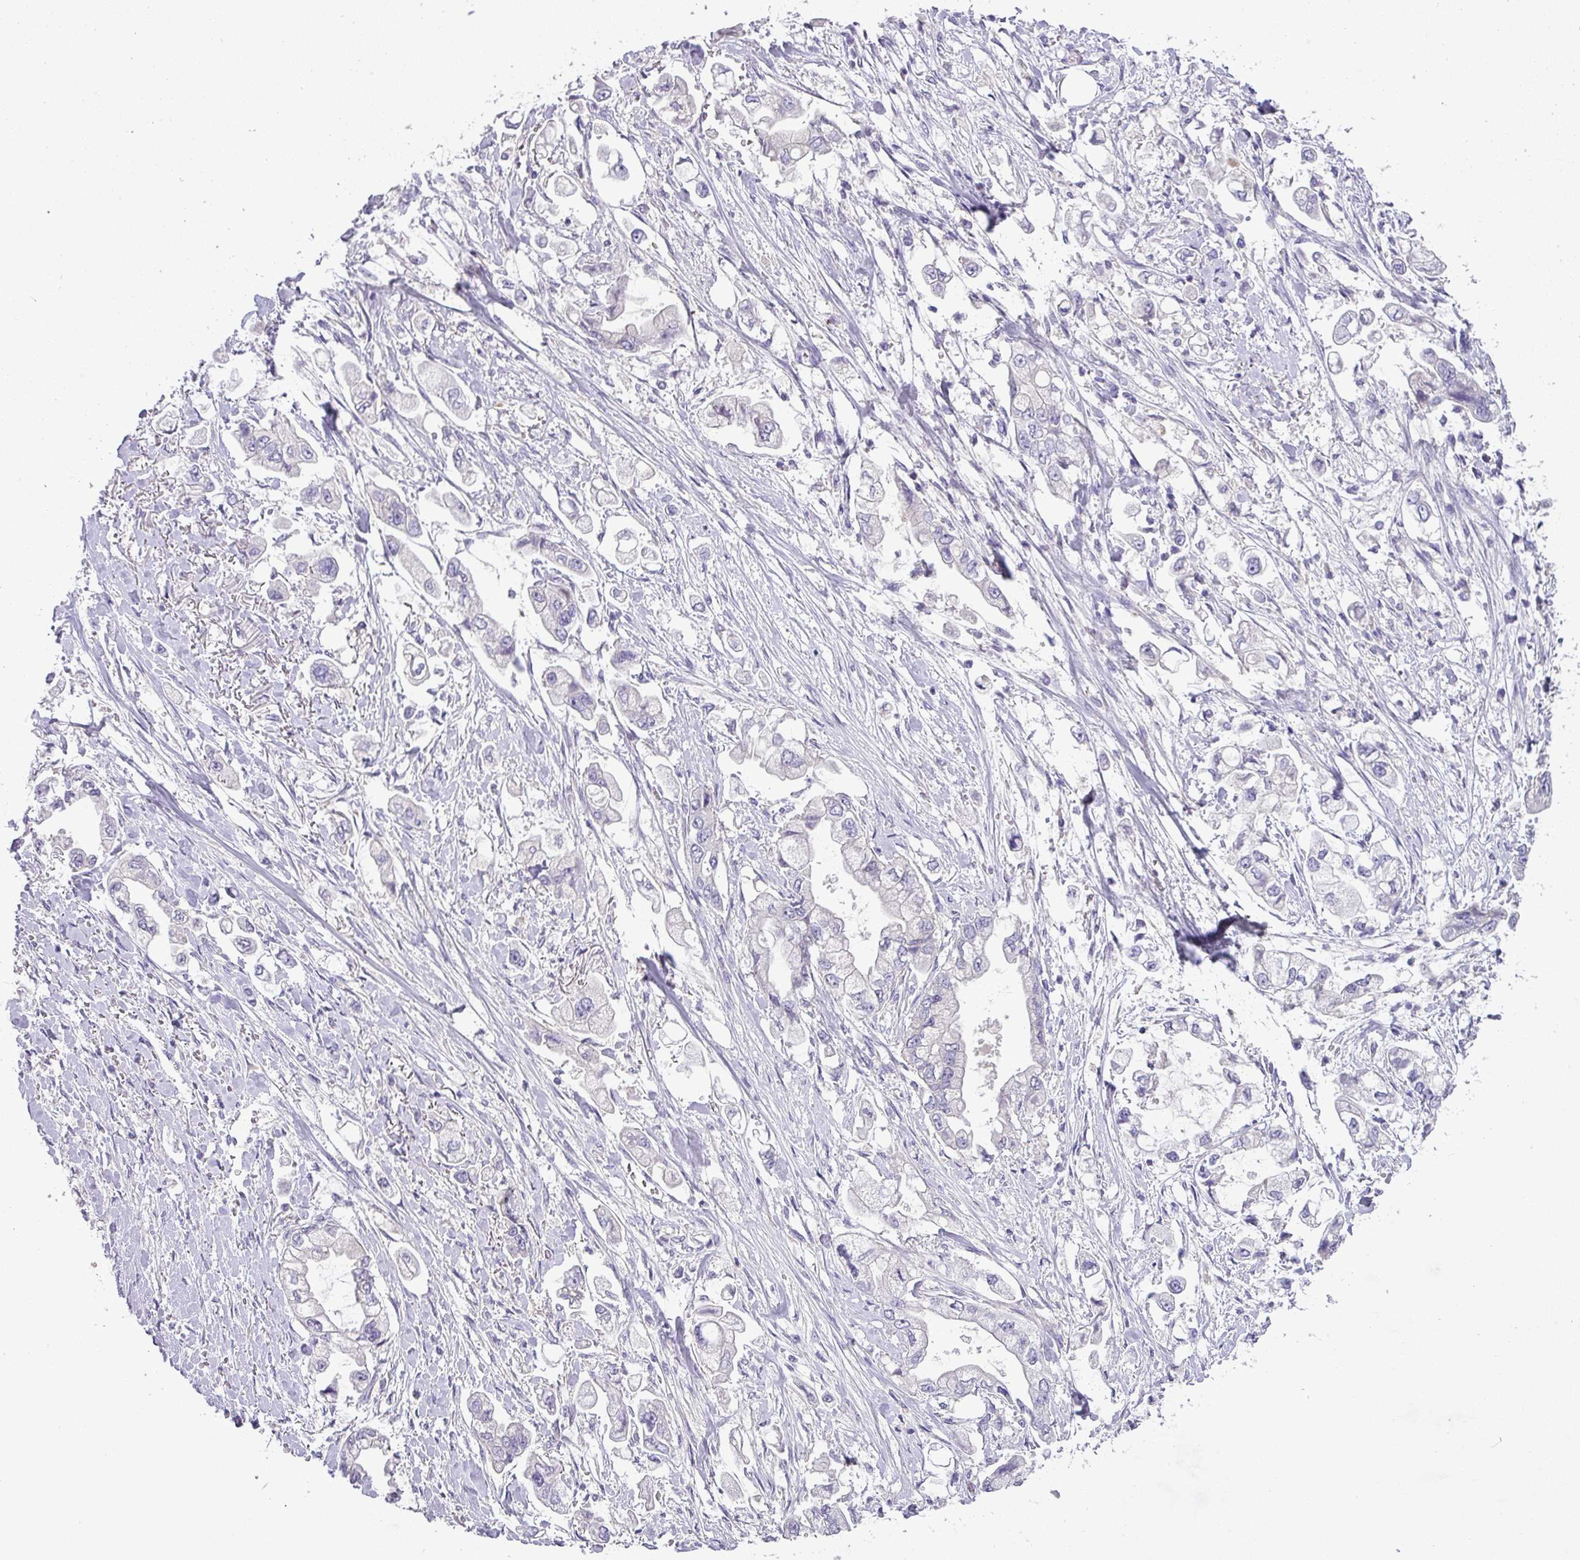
{"staining": {"intensity": "negative", "quantity": "none", "location": "none"}, "tissue": "stomach cancer", "cell_type": "Tumor cells", "image_type": "cancer", "snomed": [{"axis": "morphology", "description": "Adenocarcinoma, NOS"}, {"axis": "topography", "description": "Stomach"}], "caption": "Human stomach adenocarcinoma stained for a protein using immunohistochemistry reveals no expression in tumor cells.", "gene": "ENSG00000273748", "patient": {"sex": "male", "age": 62}}